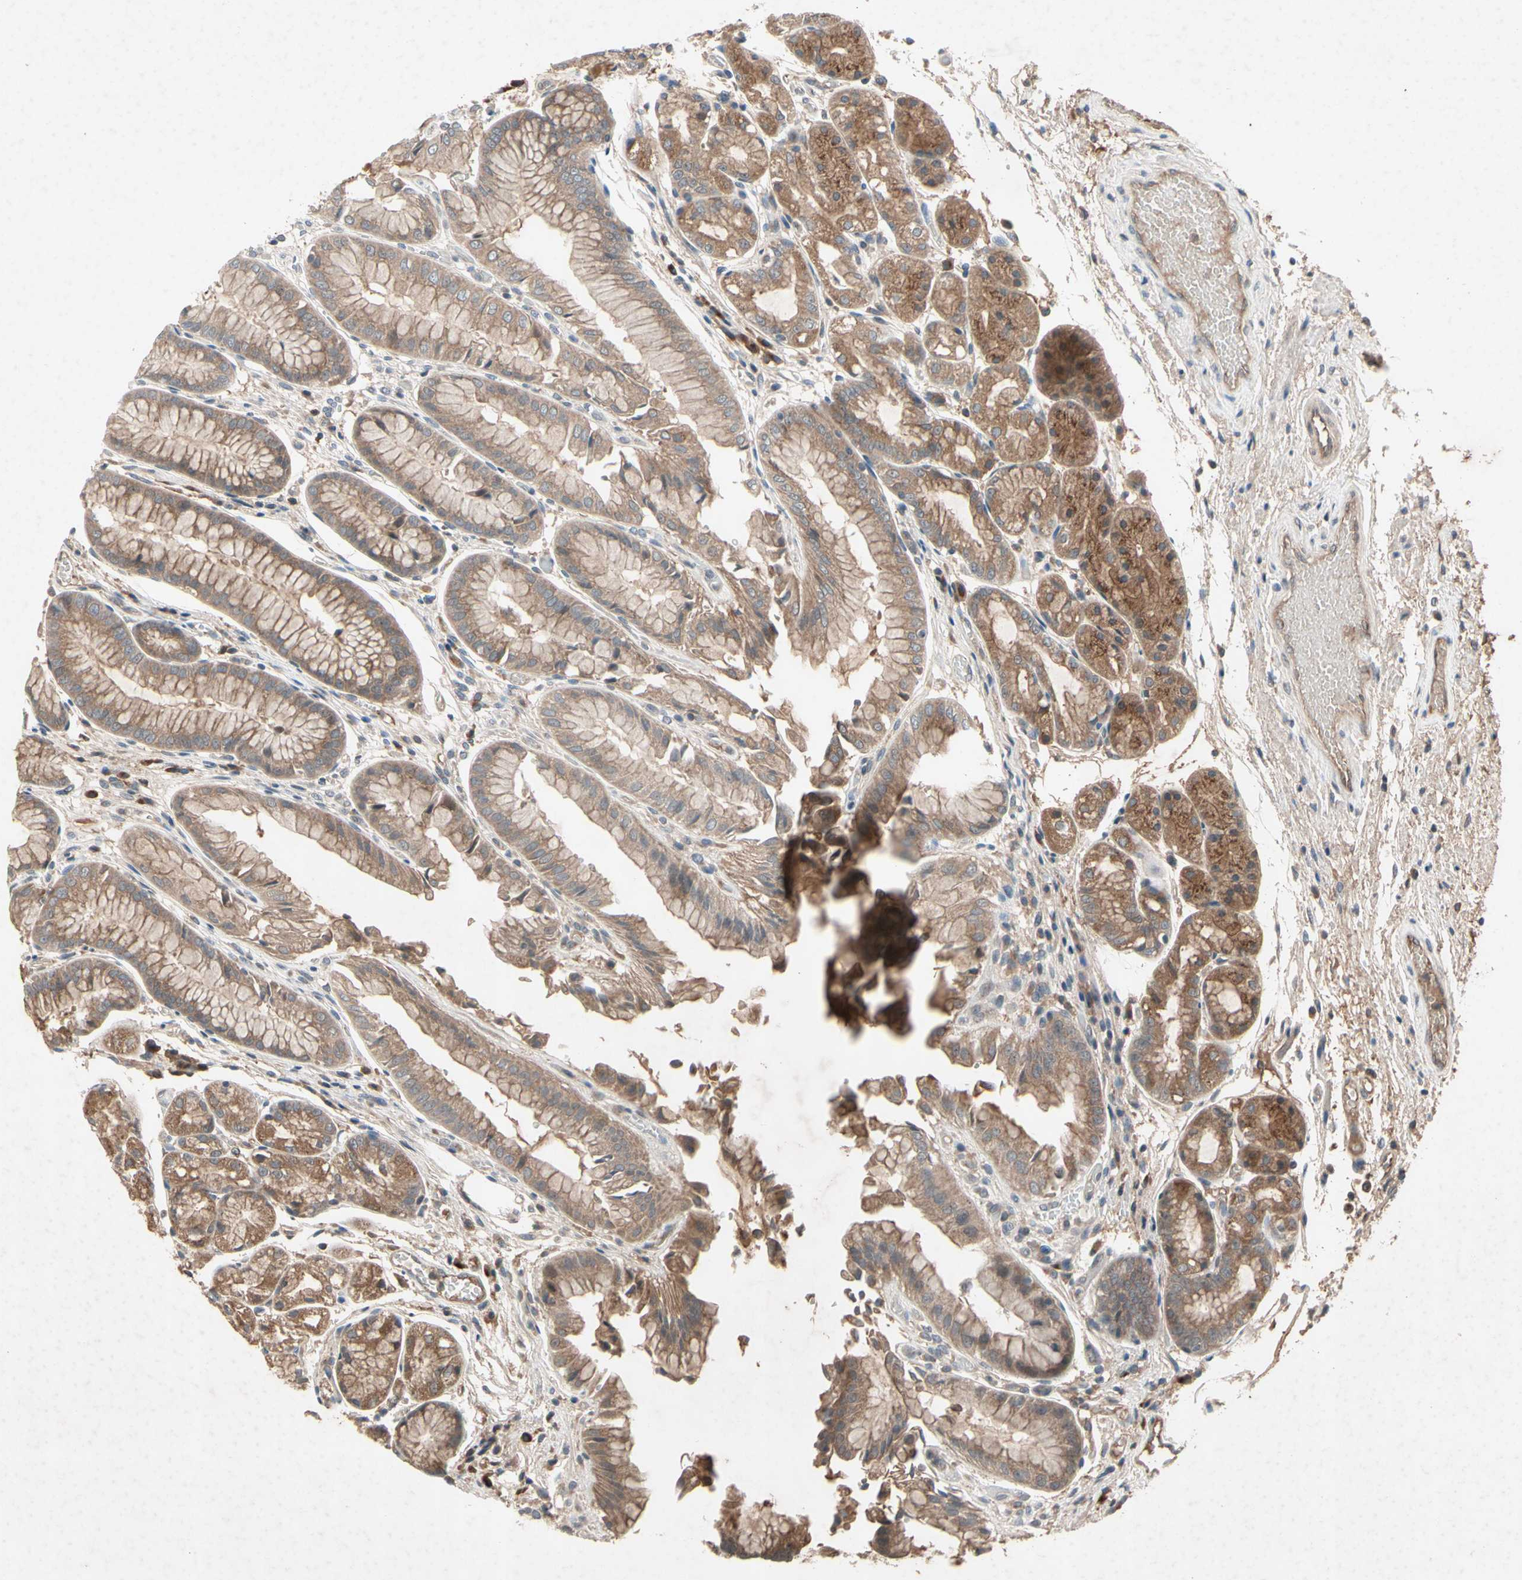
{"staining": {"intensity": "moderate", "quantity": ">75%", "location": "cytoplasmic/membranous"}, "tissue": "stomach", "cell_type": "Glandular cells", "image_type": "normal", "snomed": [{"axis": "morphology", "description": "Normal tissue, NOS"}, {"axis": "topography", "description": "Stomach, upper"}], "caption": "Moderate cytoplasmic/membranous positivity for a protein is present in about >75% of glandular cells of unremarkable stomach using immunohistochemistry.", "gene": "NSF", "patient": {"sex": "male", "age": 72}}